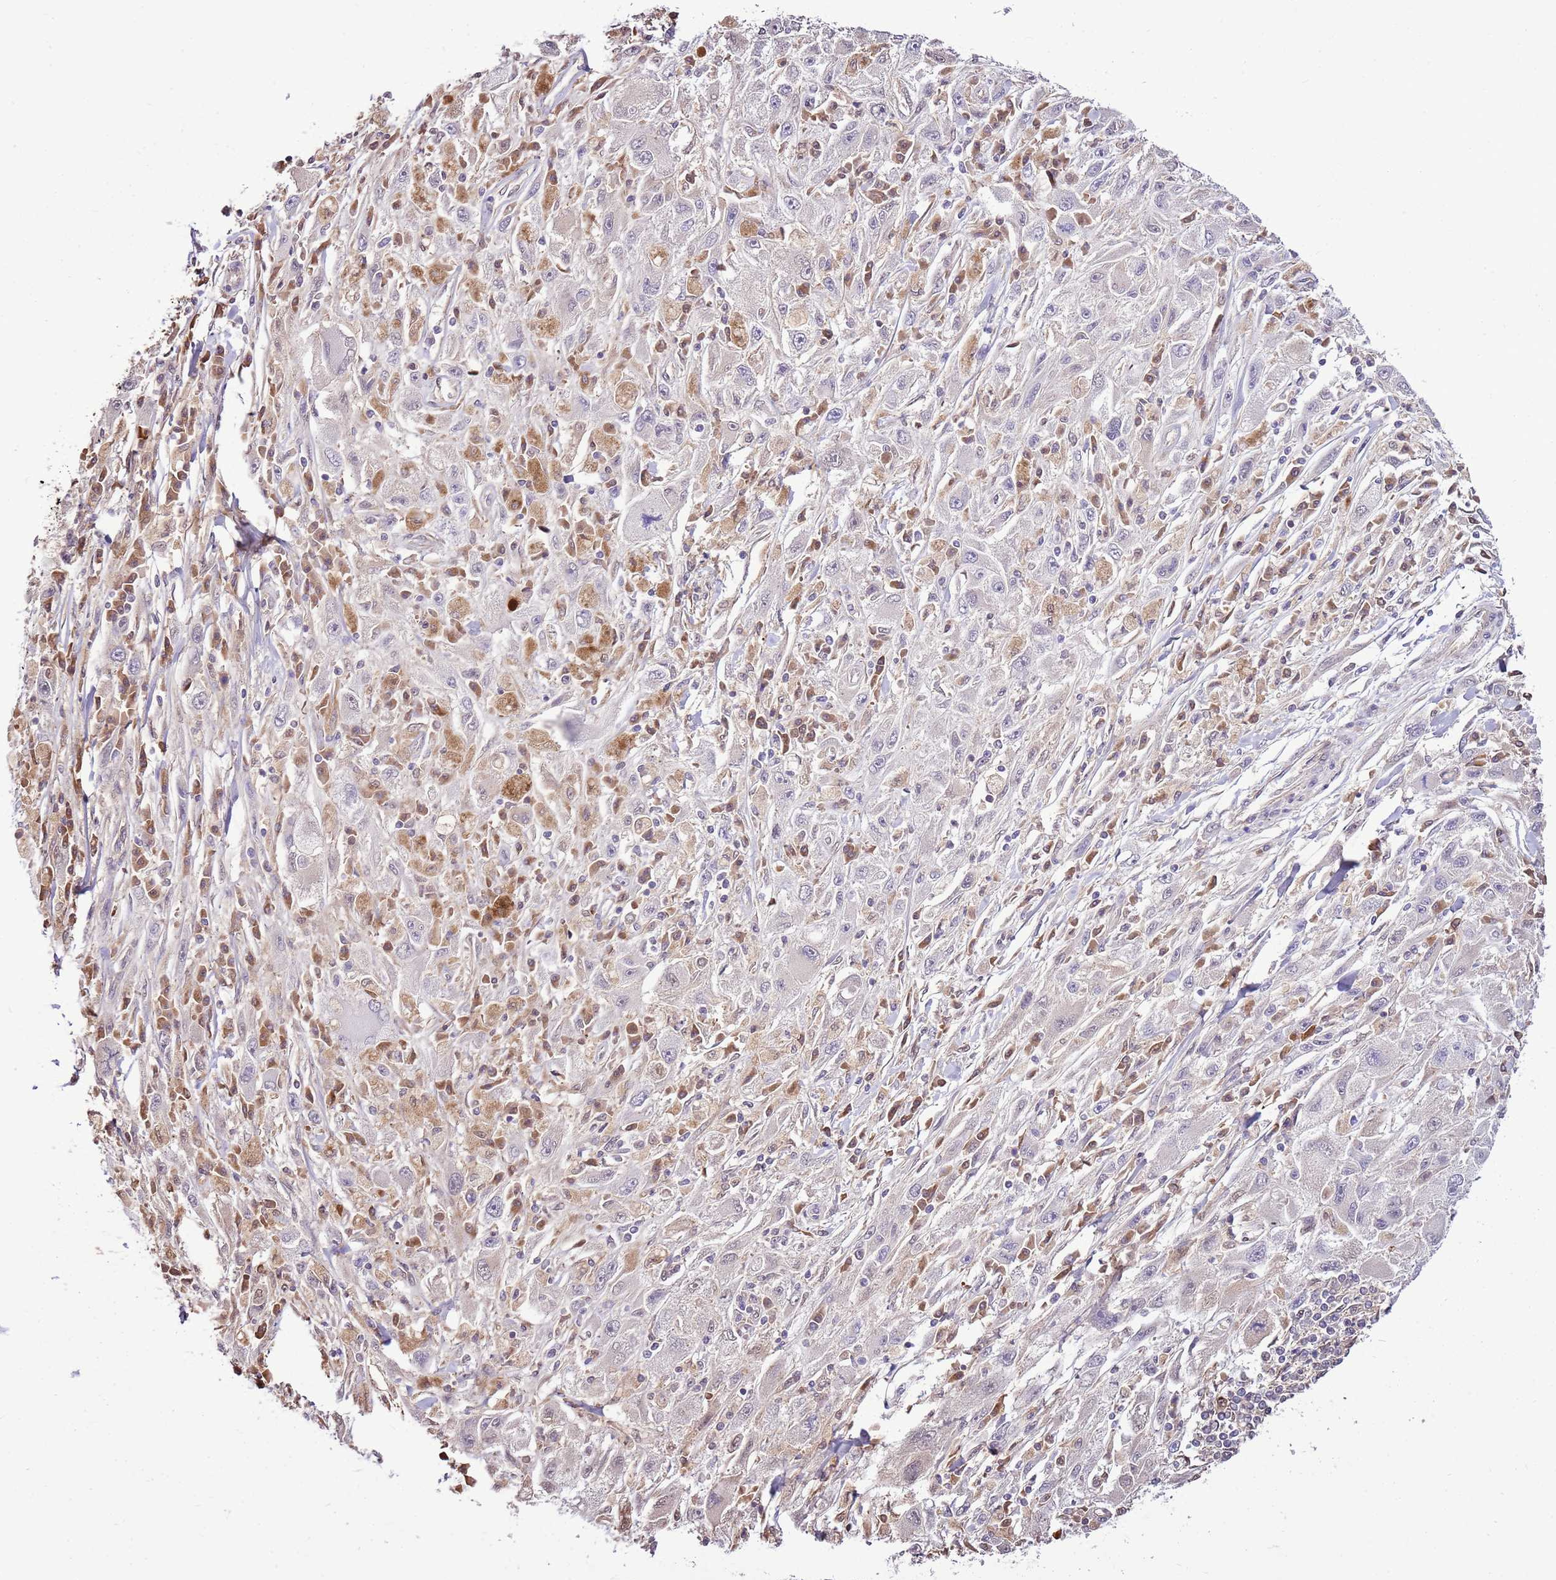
{"staining": {"intensity": "negative", "quantity": "none", "location": "none"}, "tissue": "melanoma", "cell_type": "Tumor cells", "image_type": "cancer", "snomed": [{"axis": "morphology", "description": "Malignant melanoma, Metastatic site"}, {"axis": "topography", "description": "Skin"}], "caption": "Tumor cells are negative for protein expression in human malignant melanoma (metastatic site).", "gene": "BBS5", "patient": {"sex": "male", "age": 53}}